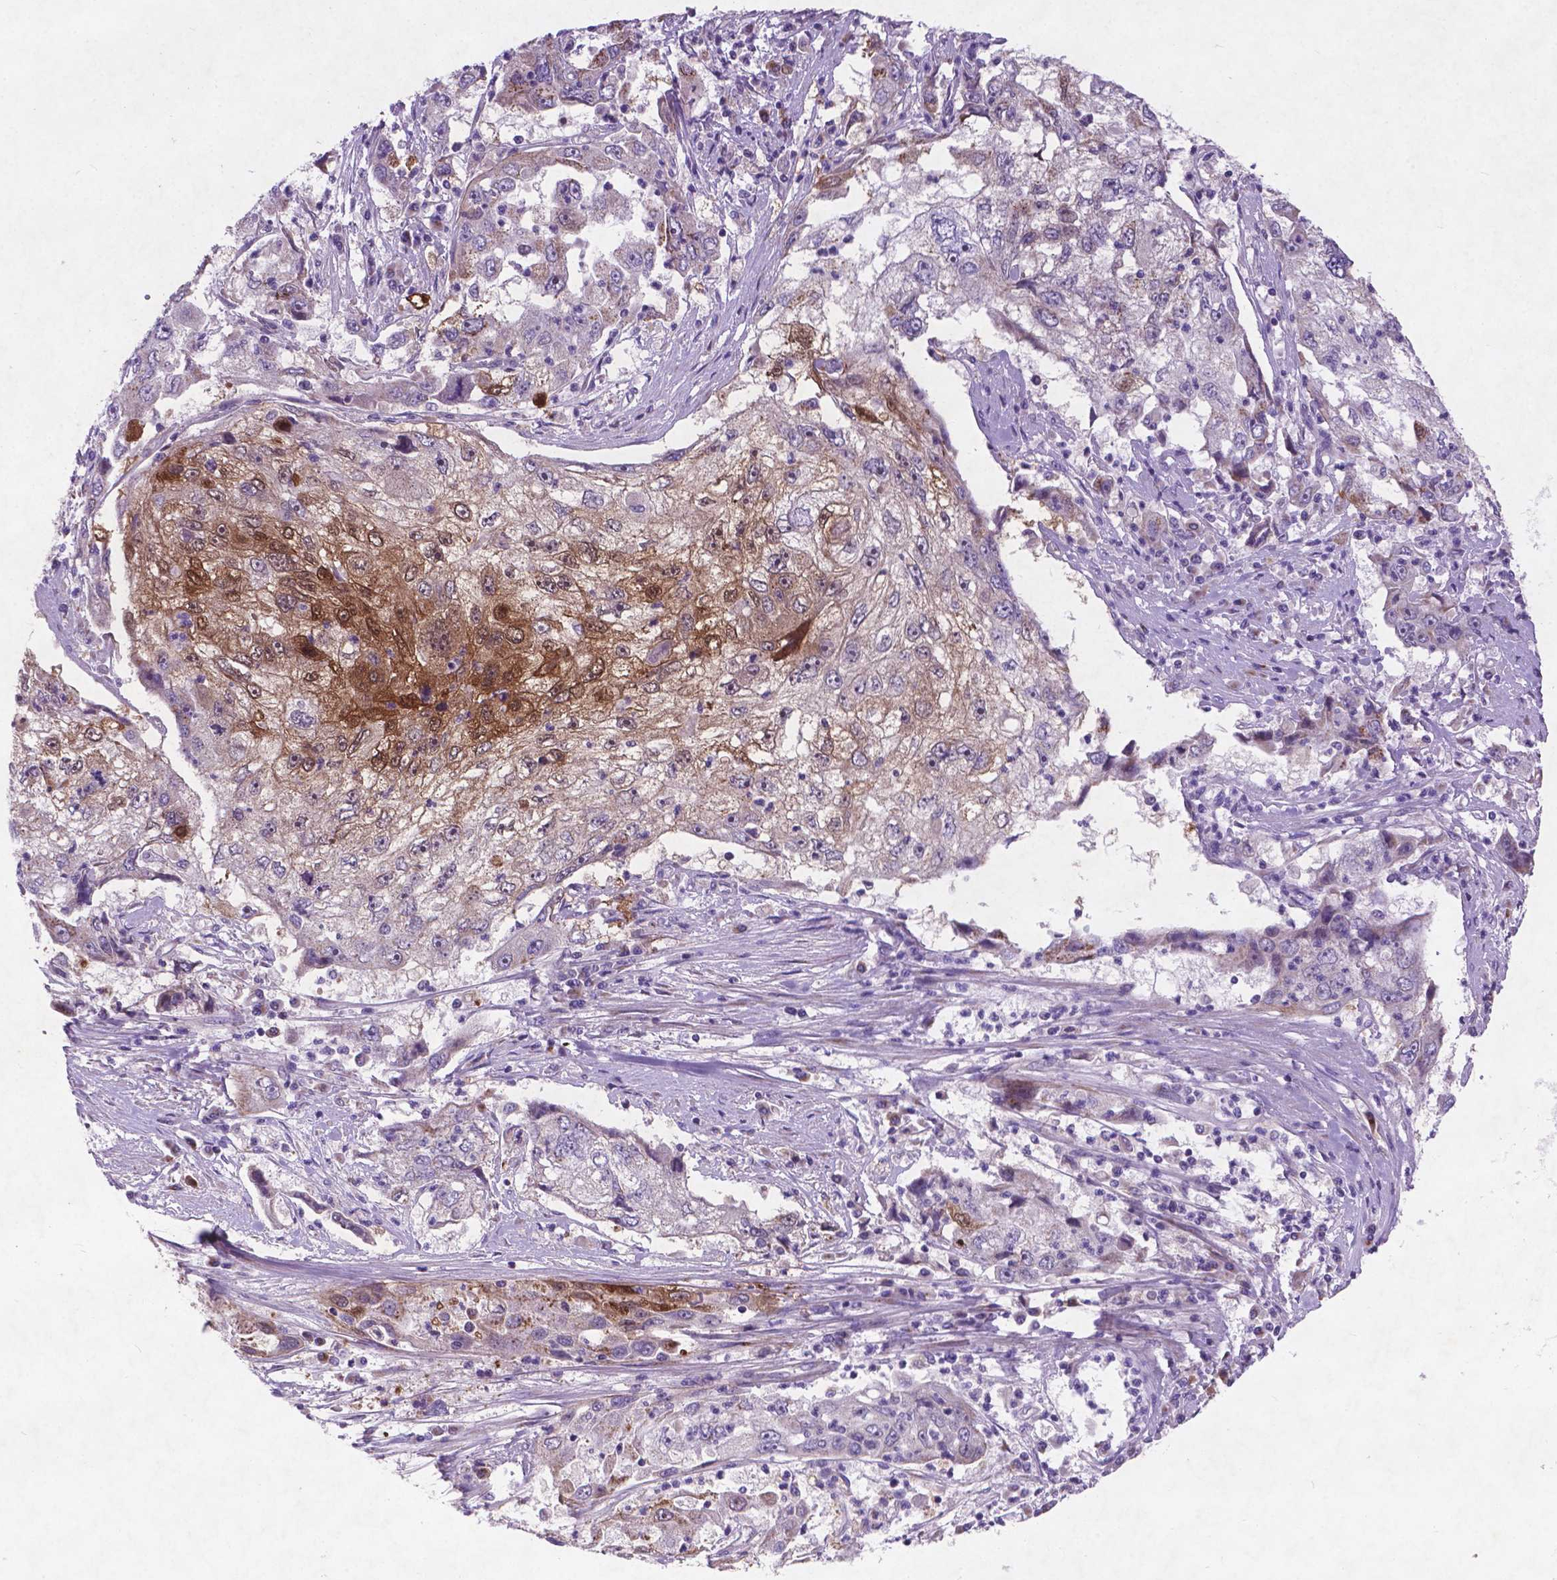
{"staining": {"intensity": "negative", "quantity": "none", "location": "none"}, "tissue": "cervical cancer", "cell_type": "Tumor cells", "image_type": "cancer", "snomed": [{"axis": "morphology", "description": "Squamous cell carcinoma, NOS"}, {"axis": "topography", "description": "Cervix"}], "caption": "Image shows no significant protein staining in tumor cells of cervical cancer (squamous cell carcinoma).", "gene": "ATG4D", "patient": {"sex": "female", "age": 36}}